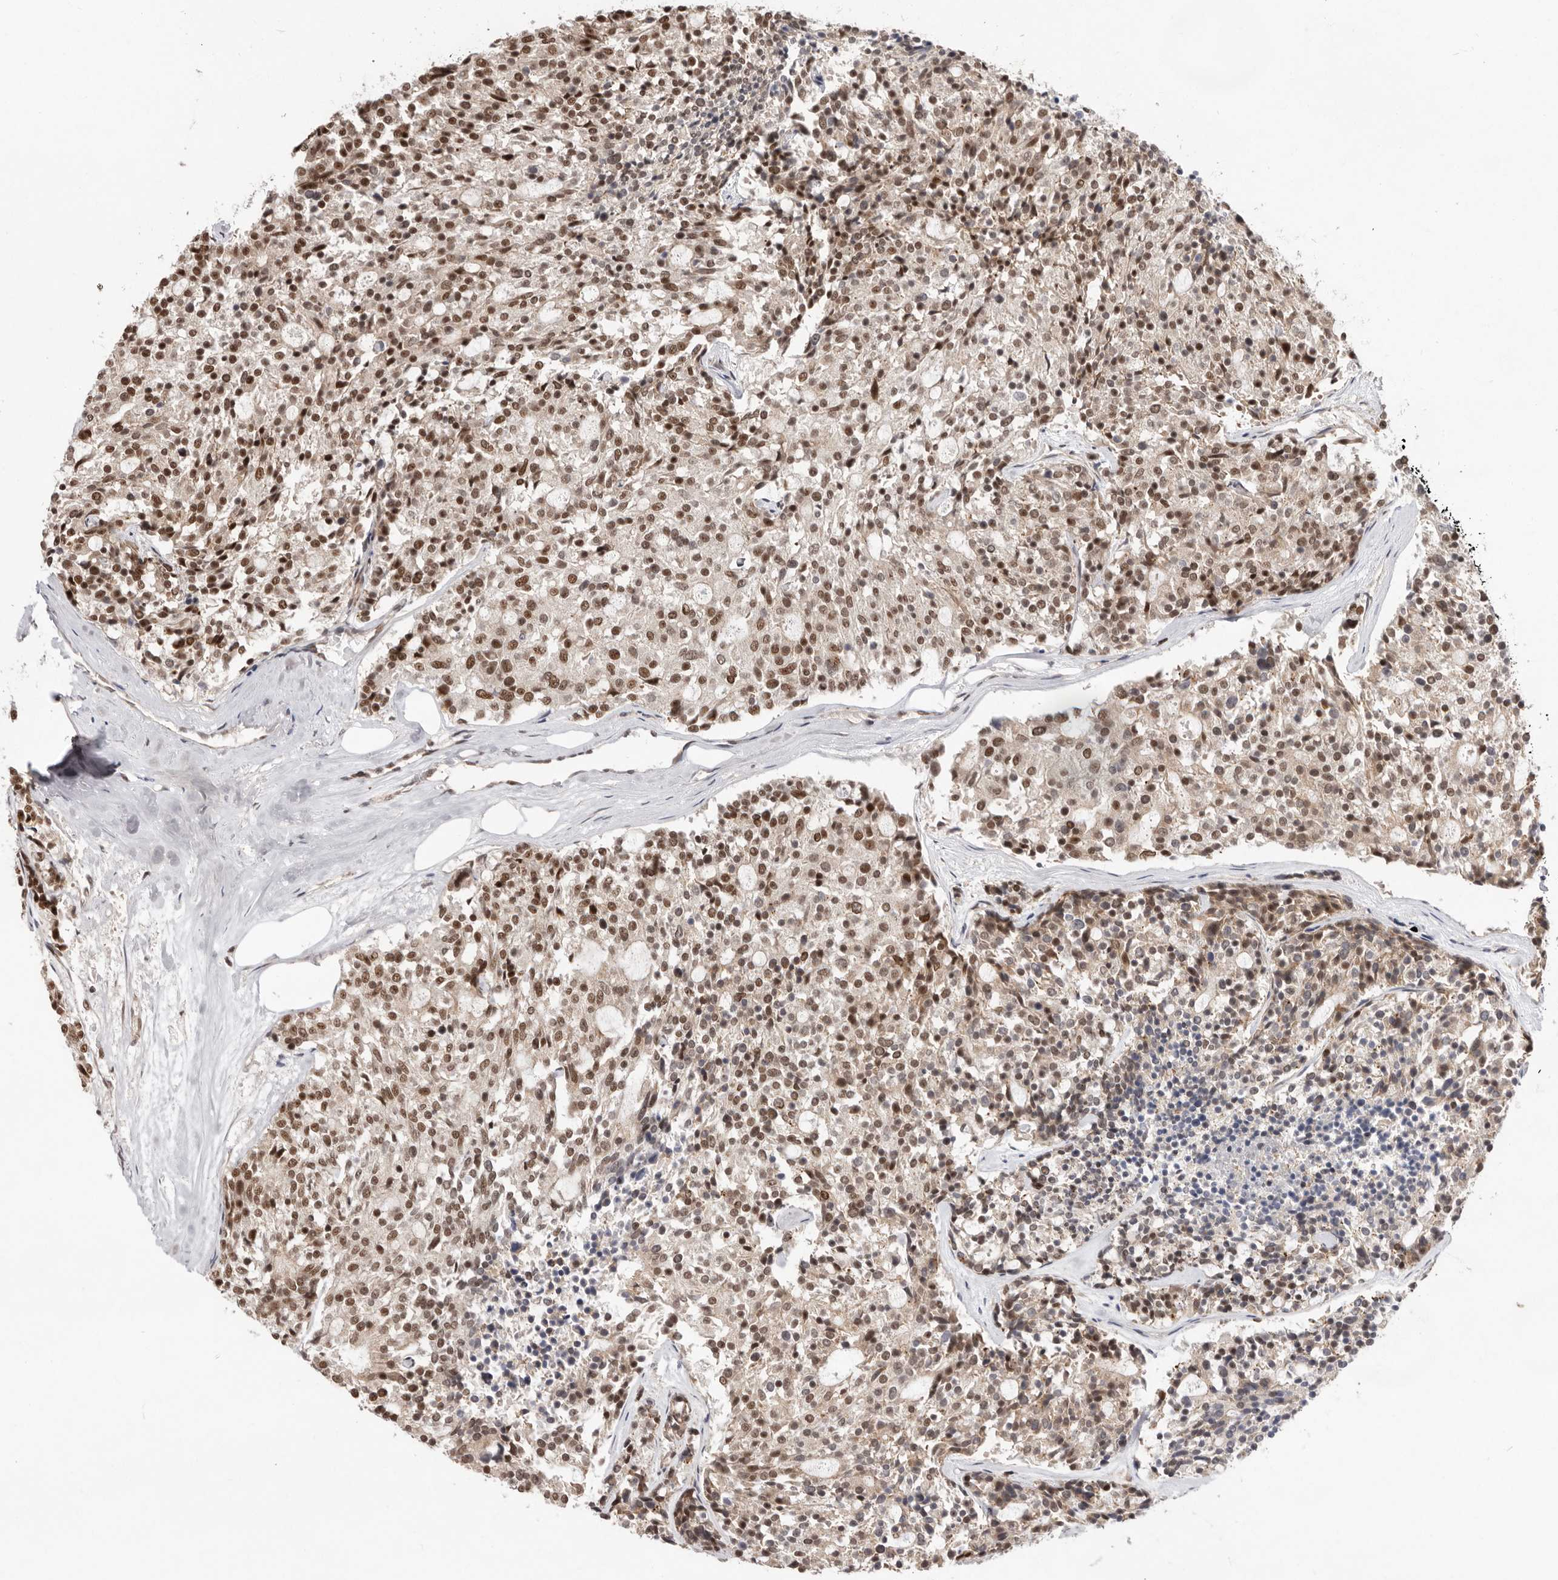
{"staining": {"intensity": "moderate", "quantity": ">75%", "location": "nuclear"}, "tissue": "carcinoid", "cell_type": "Tumor cells", "image_type": "cancer", "snomed": [{"axis": "morphology", "description": "Carcinoid, malignant, NOS"}, {"axis": "topography", "description": "Pancreas"}], "caption": "Protein expression analysis of human carcinoid (malignant) reveals moderate nuclear positivity in approximately >75% of tumor cells.", "gene": "CHTOP", "patient": {"sex": "female", "age": 54}}